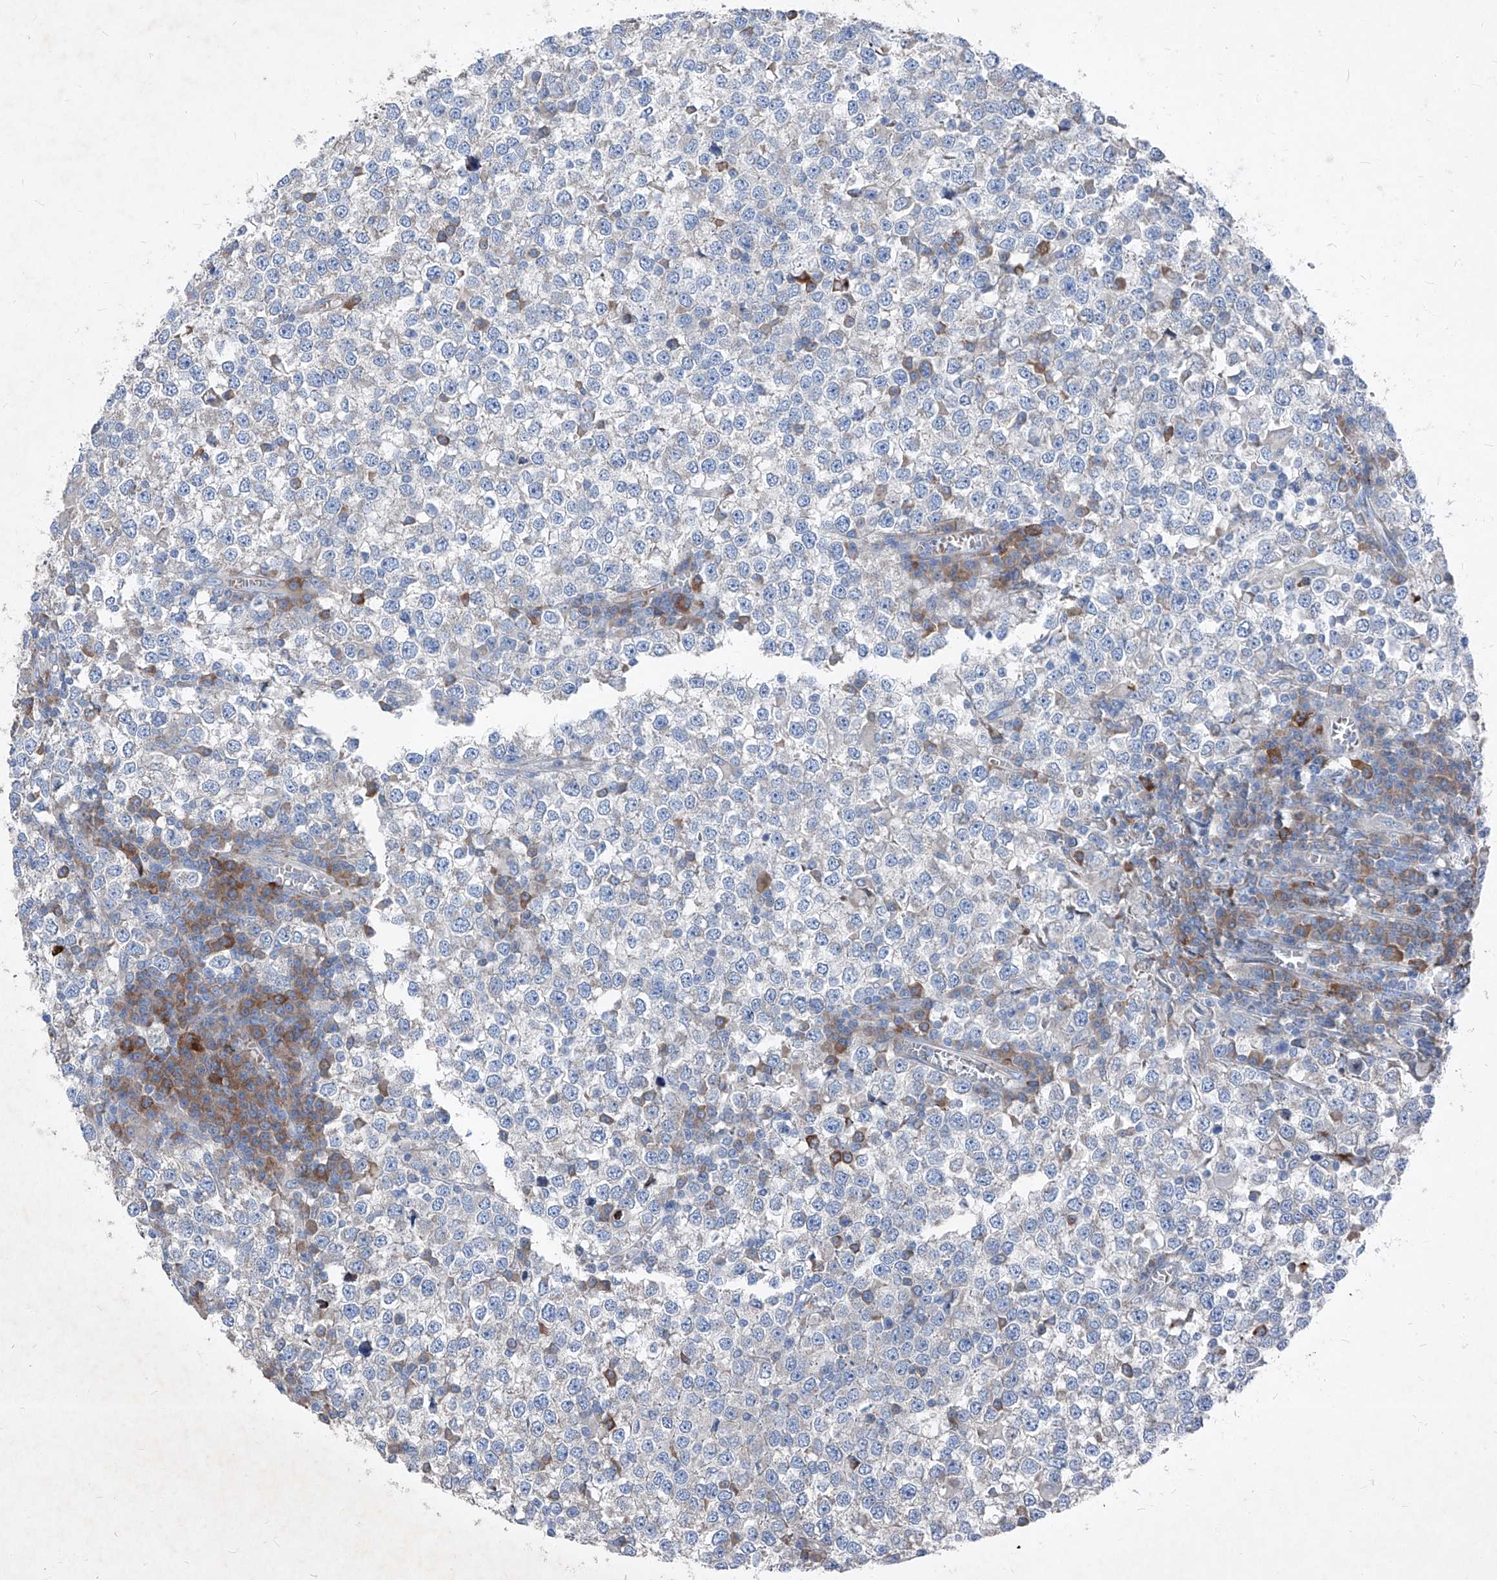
{"staining": {"intensity": "negative", "quantity": "none", "location": "none"}, "tissue": "testis cancer", "cell_type": "Tumor cells", "image_type": "cancer", "snomed": [{"axis": "morphology", "description": "Seminoma, NOS"}, {"axis": "topography", "description": "Testis"}], "caption": "Micrograph shows no significant protein positivity in tumor cells of testis cancer (seminoma).", "gene": "IFI27", "patient": {"sex": "male", "age": 65}}